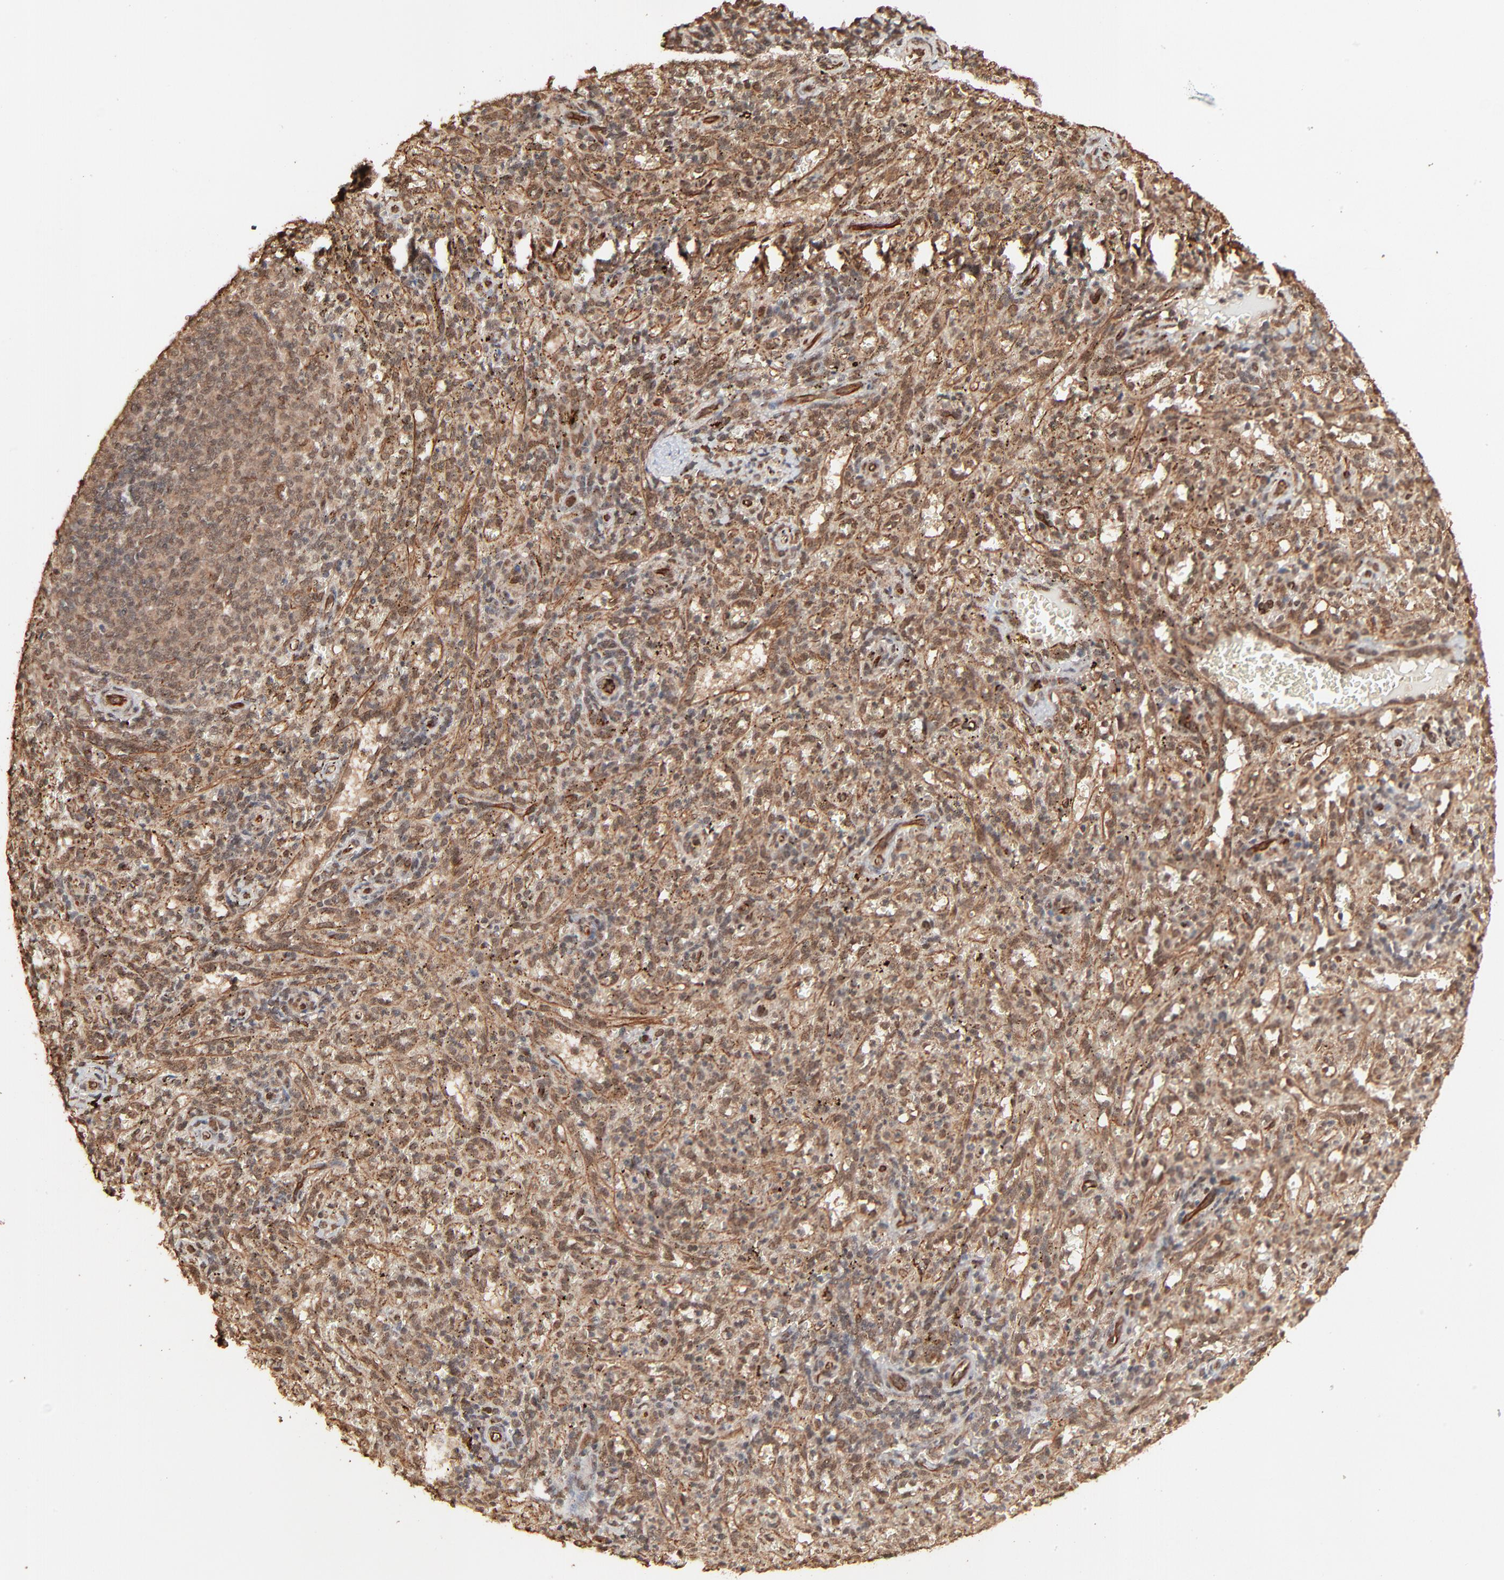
{"staining": {"intensity": "moderate", "quantity": "25%-75%", "location": "nuclear"}, "tissue": "spleen", "cell_type": "Cells in red pulp", "image_type": "normal", "snomed": [{"axis": "morphology", "description": "Normal tissue, NOS"}, {"axis": "topography", "description": "Spleen"}], "caption": "Immunohistochemistry (IHC) histopathology image of unremarkable human spleen stained for a protein (brown), which demonstrates medium levels of moderate nuclear positivity in approximately 25%-75% of cells in red pulp.", "gene": "FAM227A", "patient": {"sex": "female", "age": 10}}